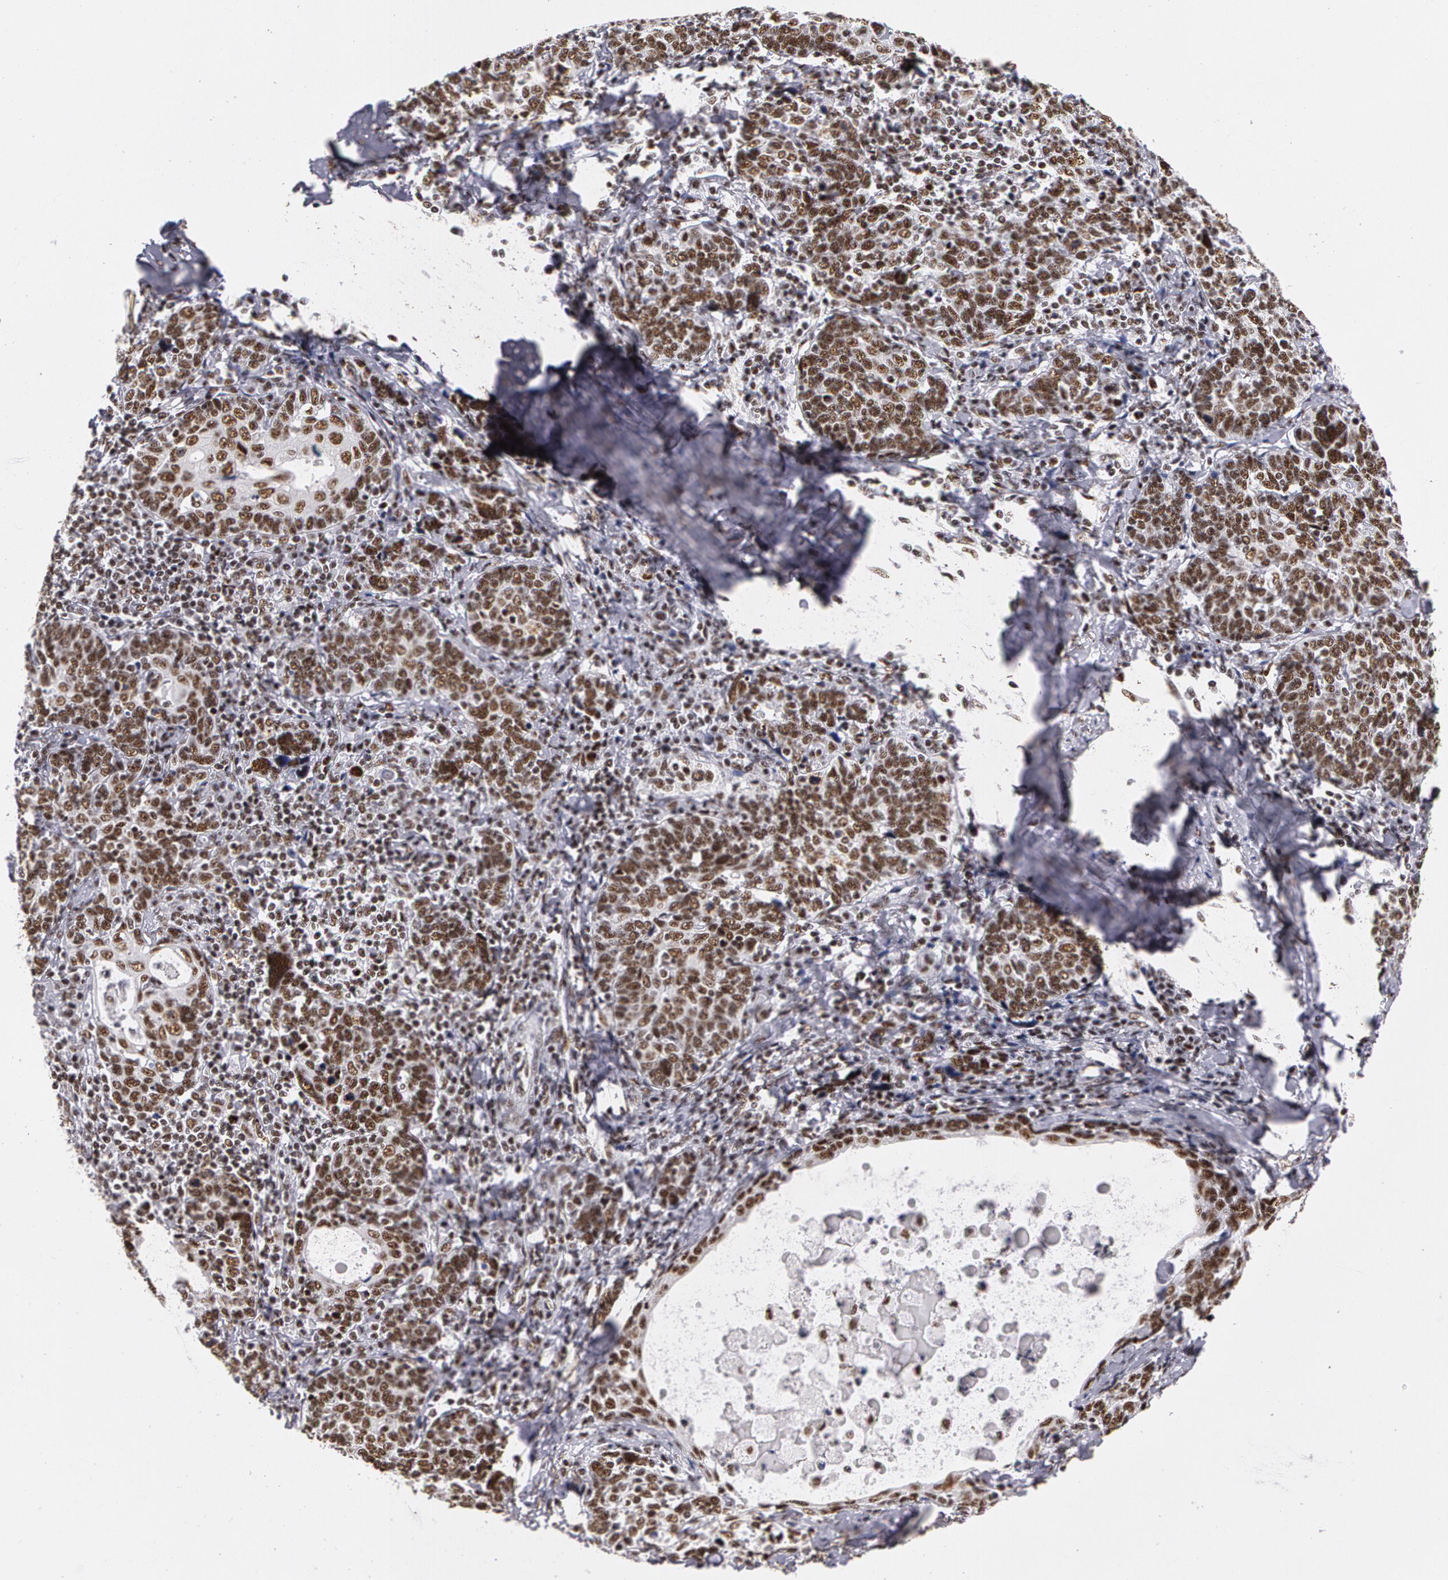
{"staining": {"intensity": "moderate", "quantity": ">75%", "location": "nuclear"}, "tissue": "cervical cancer", "cell_type": "Tumor cells", "image_type": "cancer", "snomed": [{"axis": "morphology", "description": "Squamous cell carcinoma, NOS"}, {"axis": "topography", "description": "Cervix"}], "caption": "Human cervical cancer stained with a brown dye reveals moderate nuclear positive positivity in approximately >75% of tumor cells.", "gene": "PNN", "patient": {"sex": "female", "age": 41}}